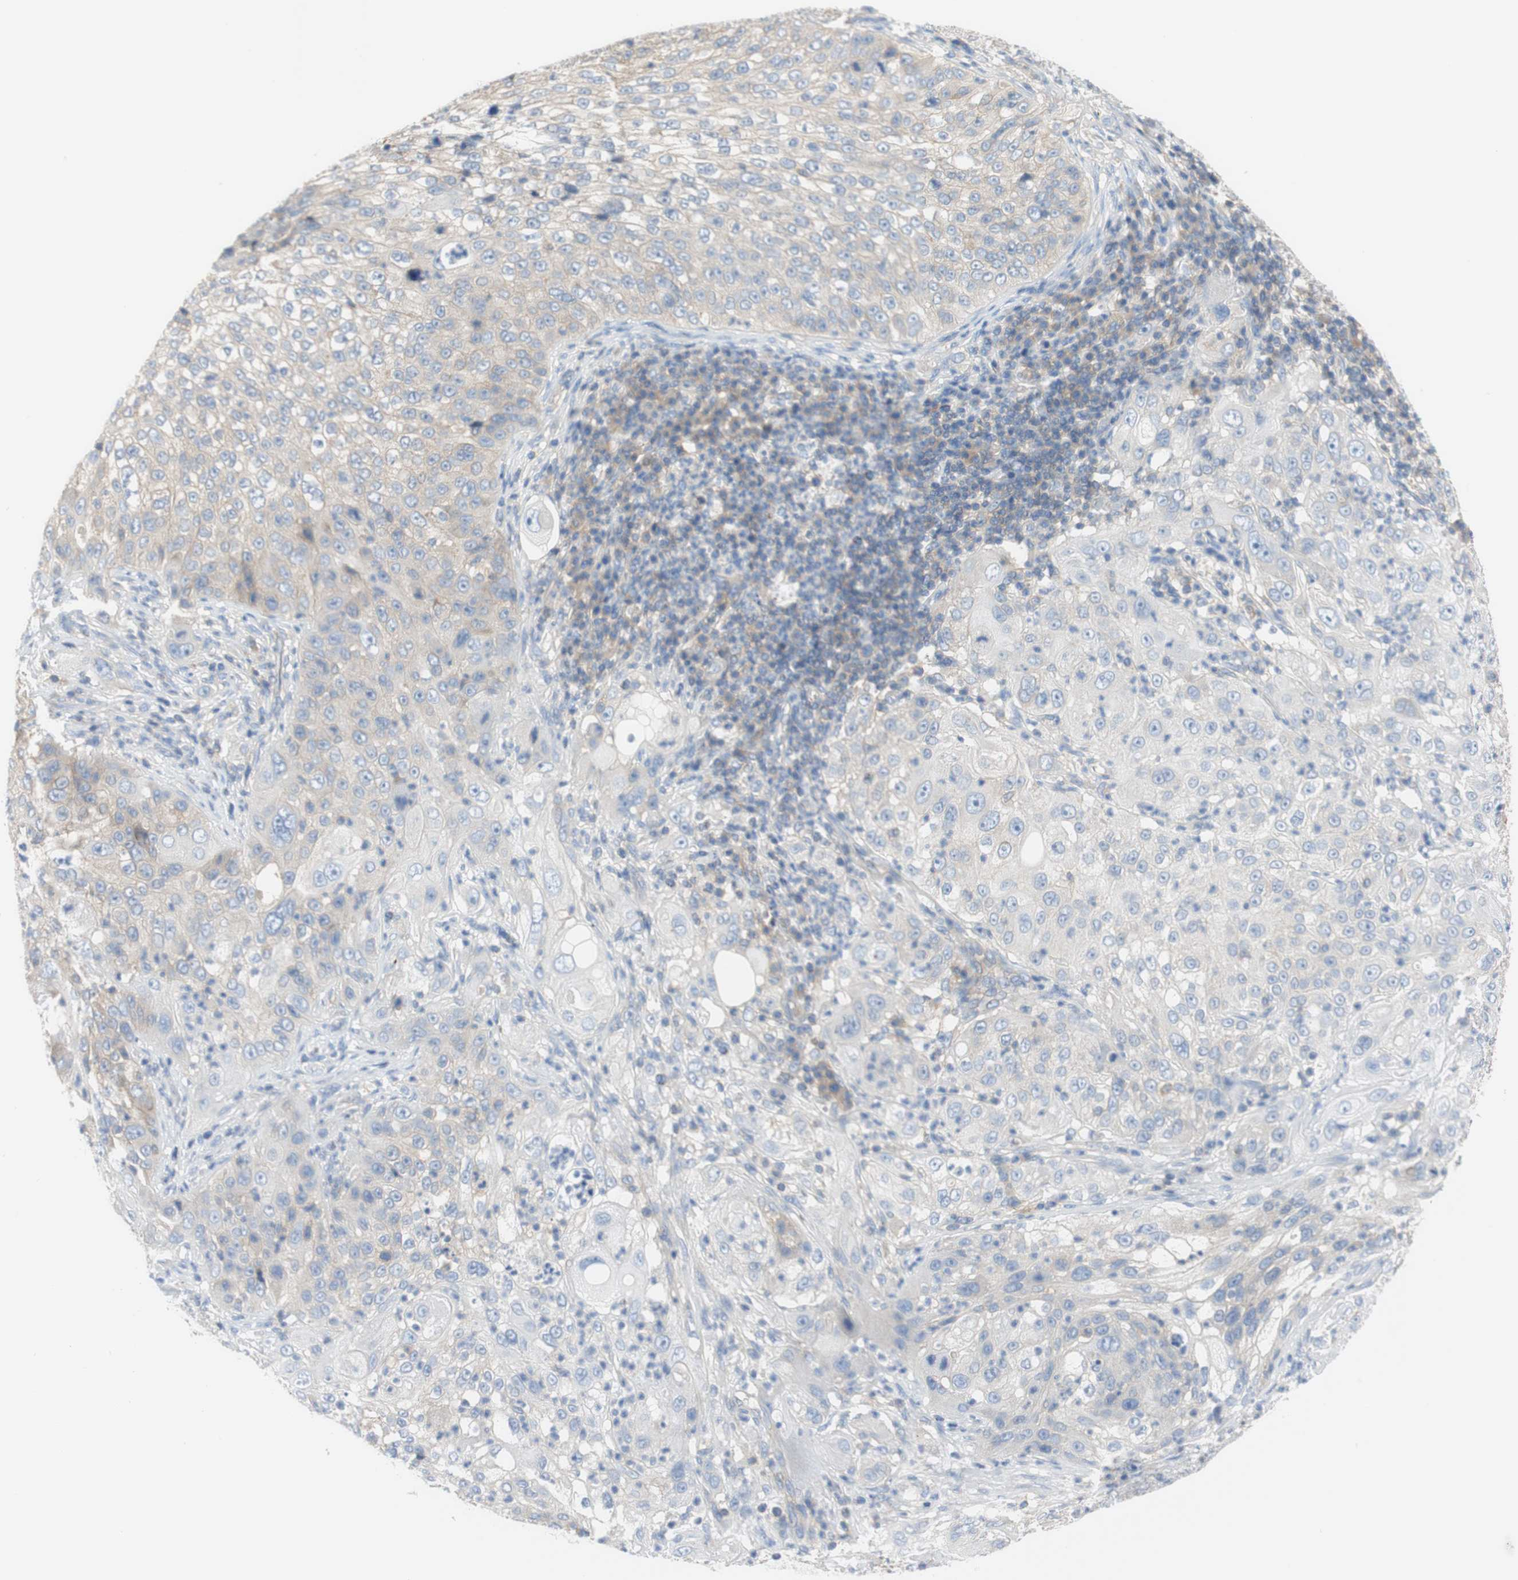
{"staining": {"intensity": "negative", "quantity": "none", "location": "none"}, "tissue": "lung cancer", "cell_type": "Tumor cells", "image_type": "cancer", "snomed": [{"axis": "morphology", "description": "Inflammation, NOS"}, {"axis": "morphology", "description": "Squamous cell carcinoma, NOS"}, {"axis": "topography", "description": "Lymph node"}, {"axis": "topography", "description": "Soft tissue"}, {"axis": "topography", "description": "Lung"}], "caption": "DAB immunohistochemical staining of human squamous cell carcinoma (lung) shows no significant expression in tumor cells.", "gene": "ATP2B1", "patient": {"sex": "male", "age": 66}}